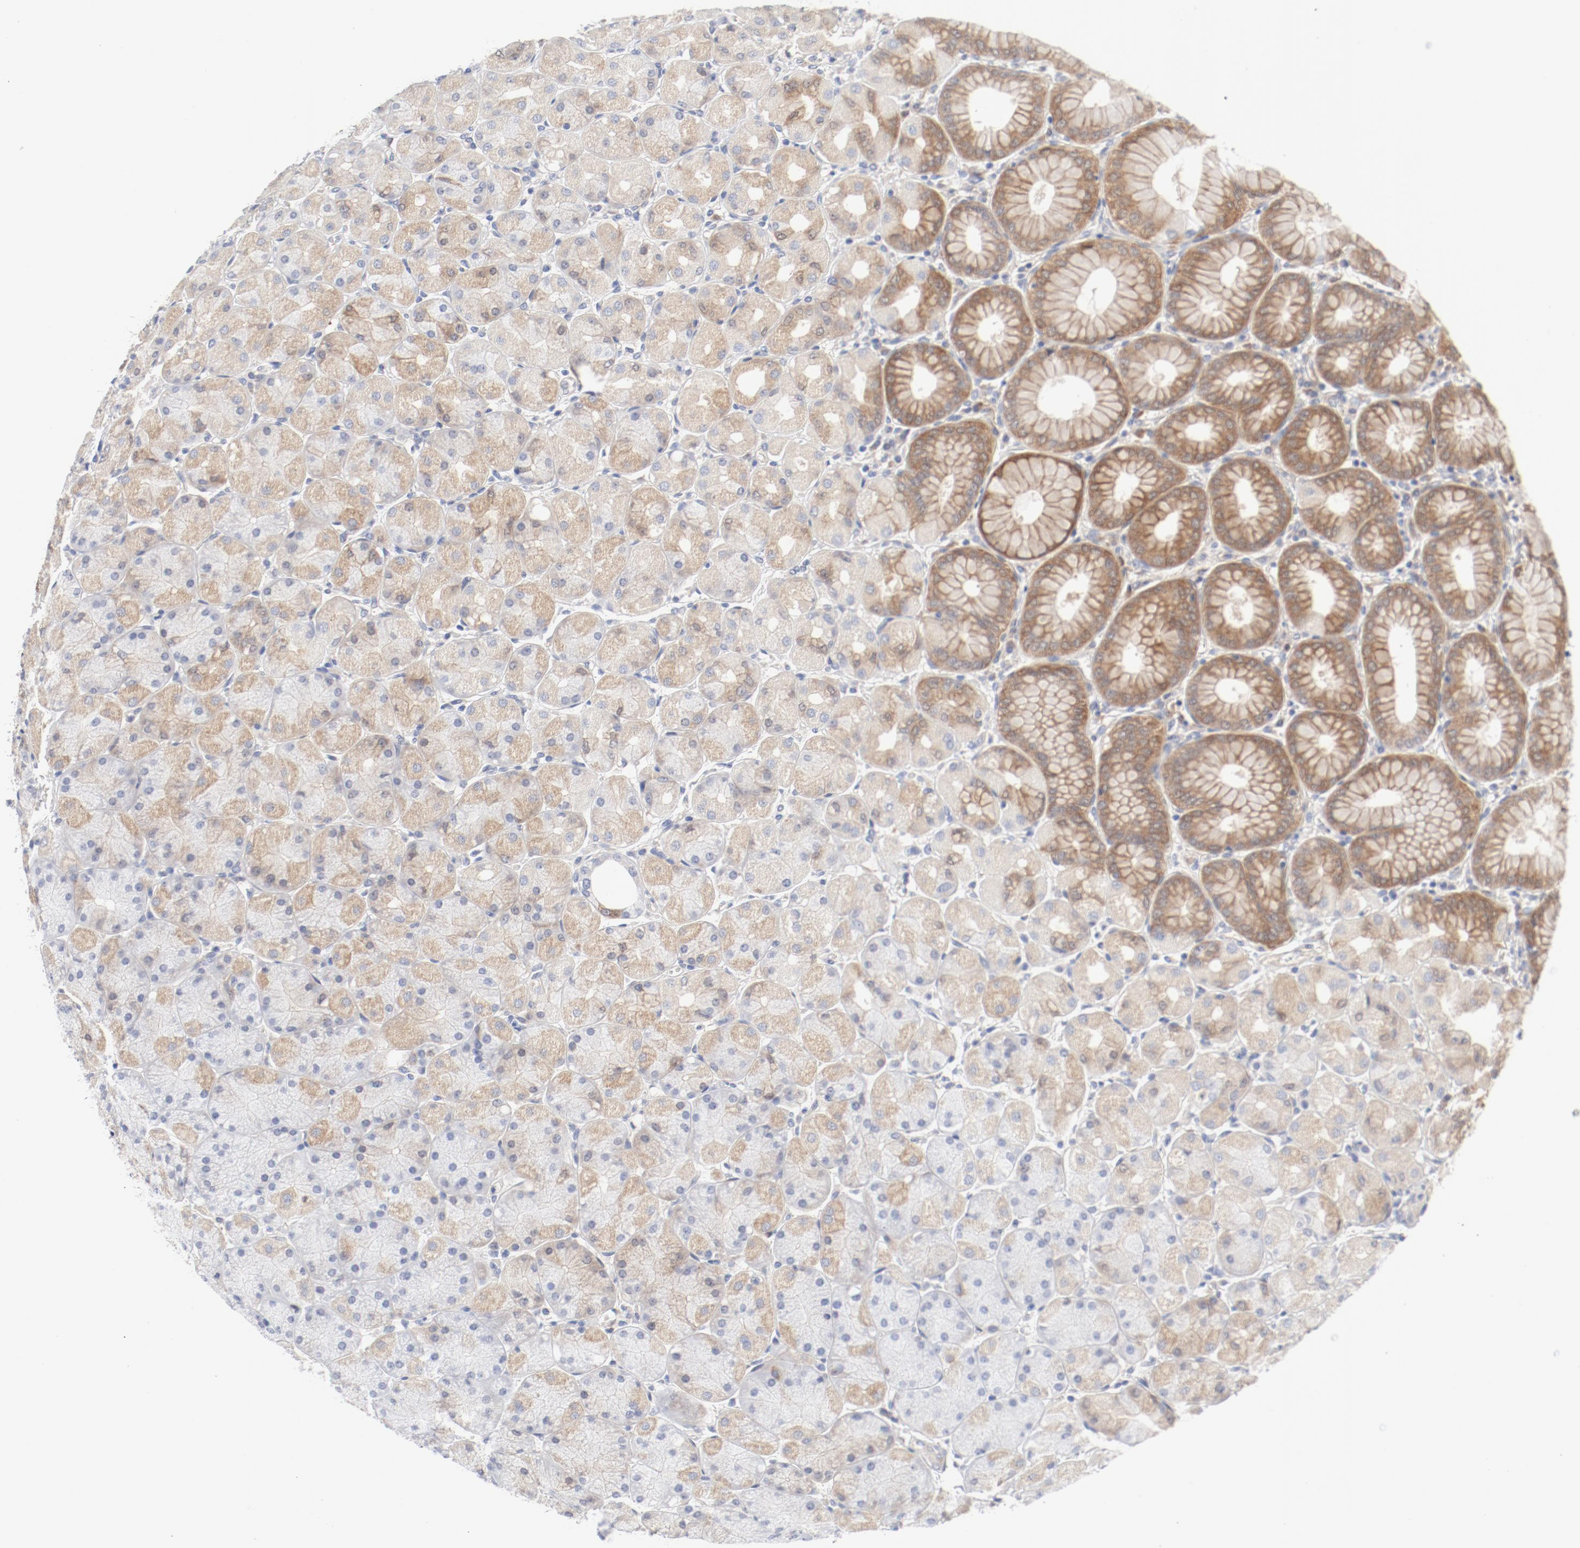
{"staining": {"intensity": "moderate", "quantity": "25%-75%", "location": "cytoplasmic/membranous"}, "tissue": "stomach", "cell_type": "Glandular cells", "image_type": "normal", "snomed": [{"axis": "morphology", "description": "Normal tissue, NOS"}, {"axis": "topography", "description": "Stomach, upper"}], "caption": "Moderate cytoplasmic/membranous protein staining is present in approximately 25%-75% of glandular cells in stomach. (Brightfield microscopy of DAB IHC at high magnification).", "gene": "BAD", "patient": {"sex": "female", "age": 56}}